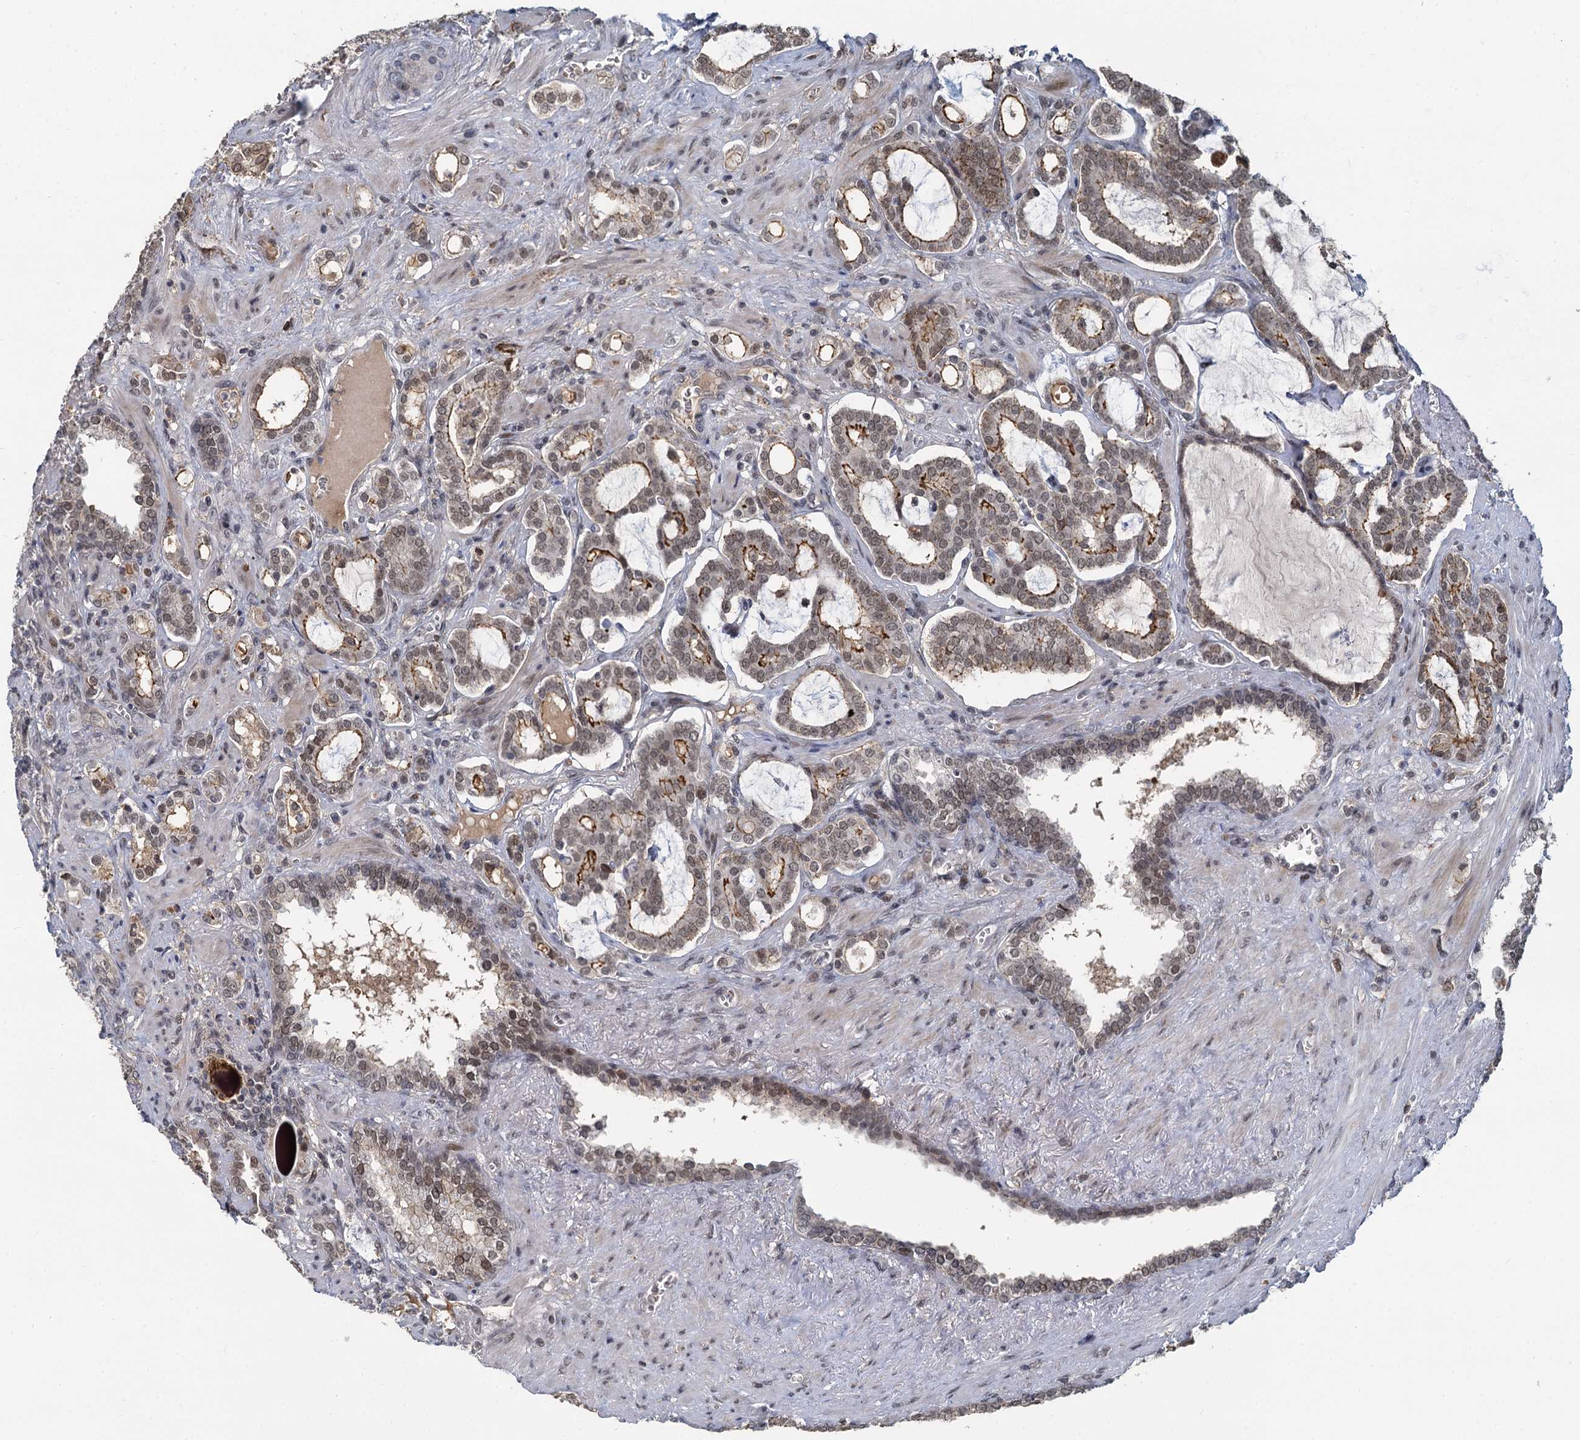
{"staining": {"intensity": "moderate", "quantity": ">75%", "location": "cytoplasmic/membranous,nuclear"}, "tissue": "prostate cancer", "cell_type": "Tumor cells", "image_type": "cancer", "snomed": [{"axis": "morphology", "description": "Adenocarcinoma, High grade"}, {"axis": "topography", "description": "Prostate and seminal vesicle, NOS"}], "caption": "High-grade adenocarcinoma (prostate) stained with a brown dye reveals moderate cytoplasmic/membranous and nuclear positive expression in approximately >75% of tumor cells.", "gene": "FANCI", "patient": {"sex": "male", "age": 67}}